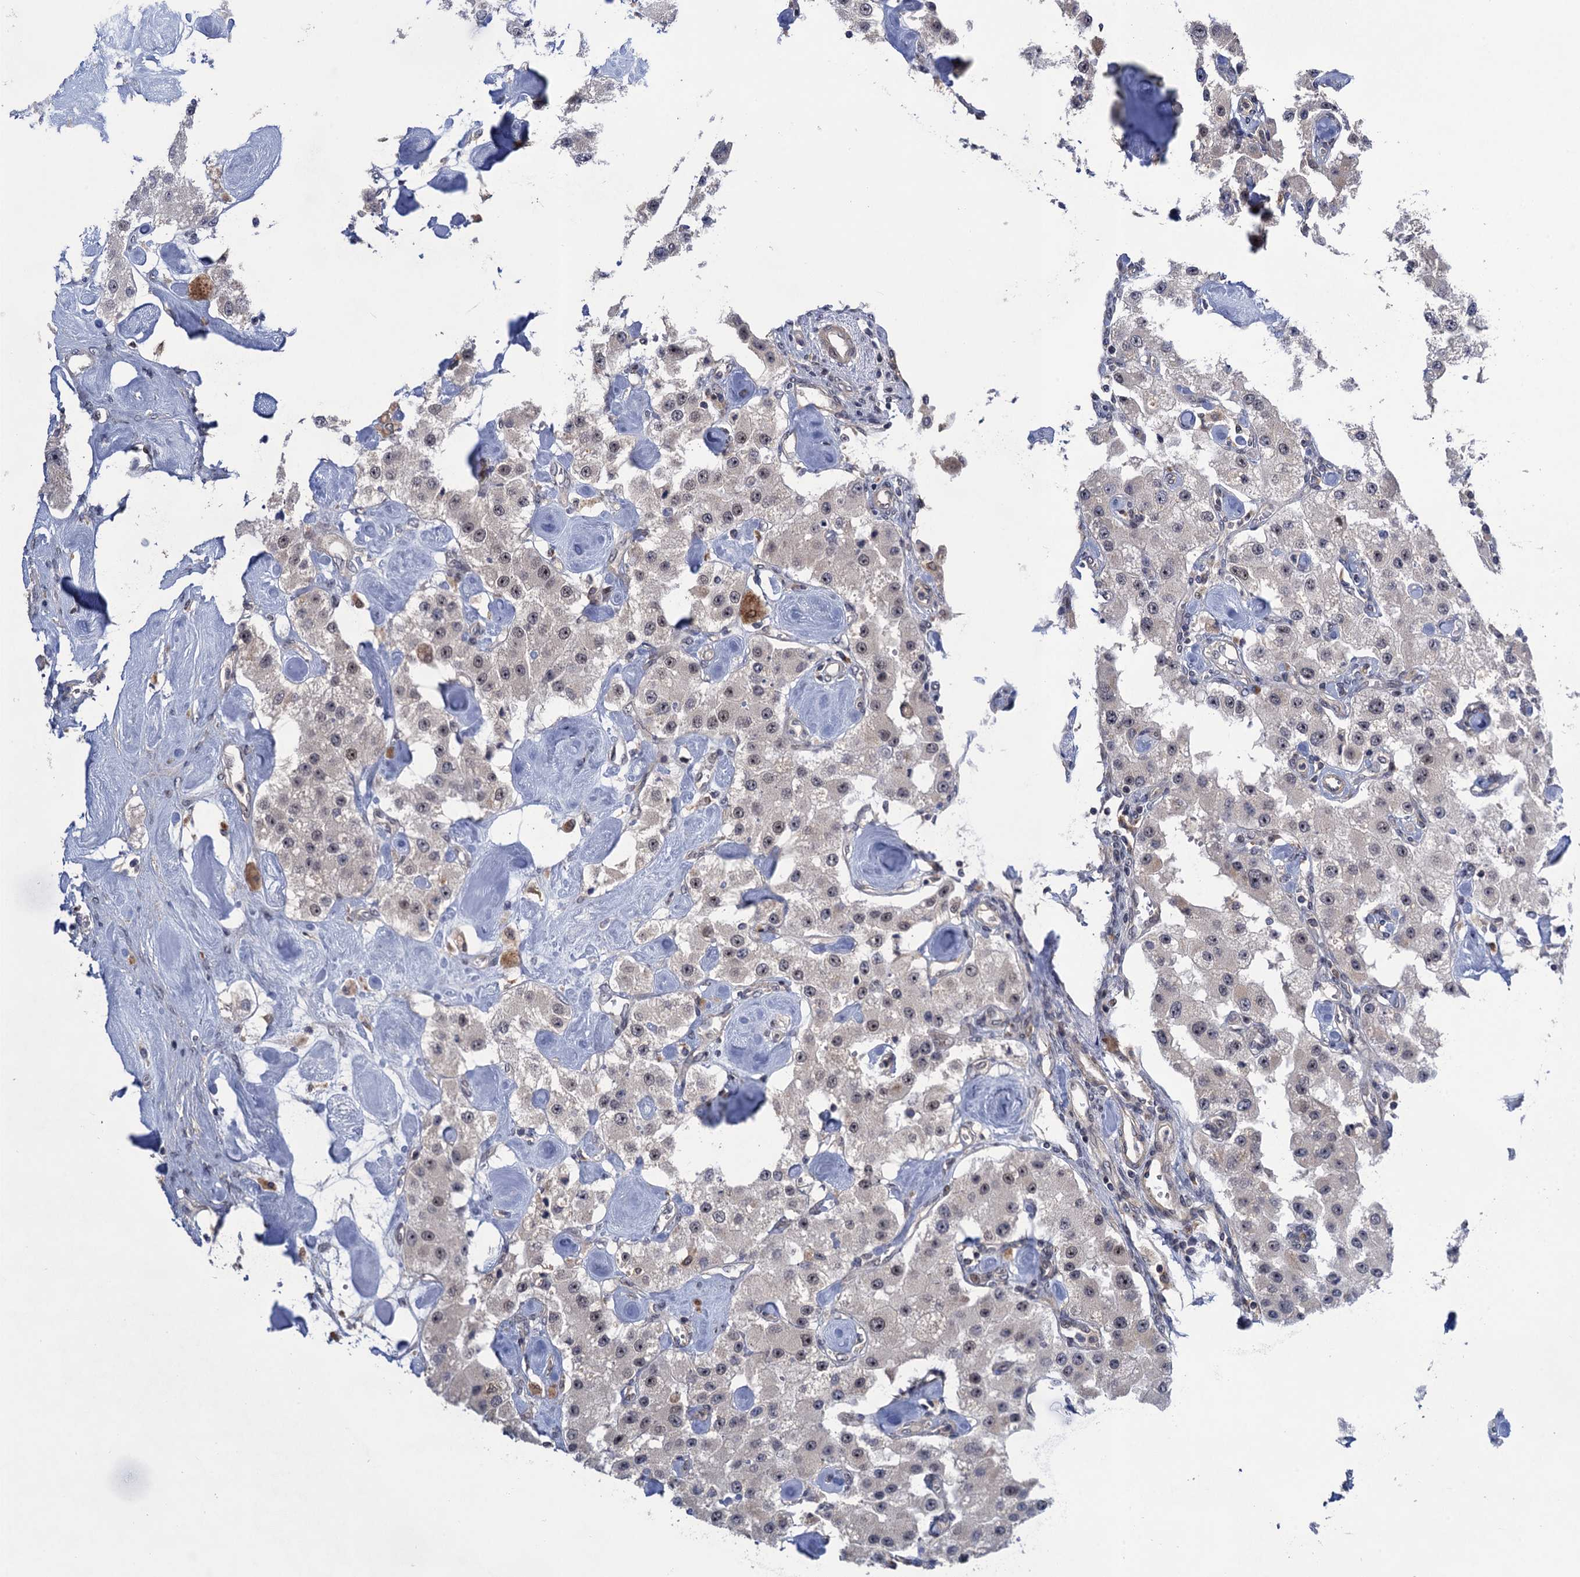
{"staining": {"intensity": "negative", "quantity": "none", "location": "none"}, "tissue": "carcinoid", "cell_type": "Tumor cells", "image_type": "cancer", "snomed": [{"axis": "morphology", "description": "Carcinoid, malignant, NOS"}, {"axis": "topography", "description": "Pancreas"}], "caption": "High power microscopy micrograph of an immunohistochemistry (IHC) histopathology image of carcinoid, revealing no significant staining in tumor cells.", "gene": "ZAR1L", "patient": {"sex": "male", "age": 41}}